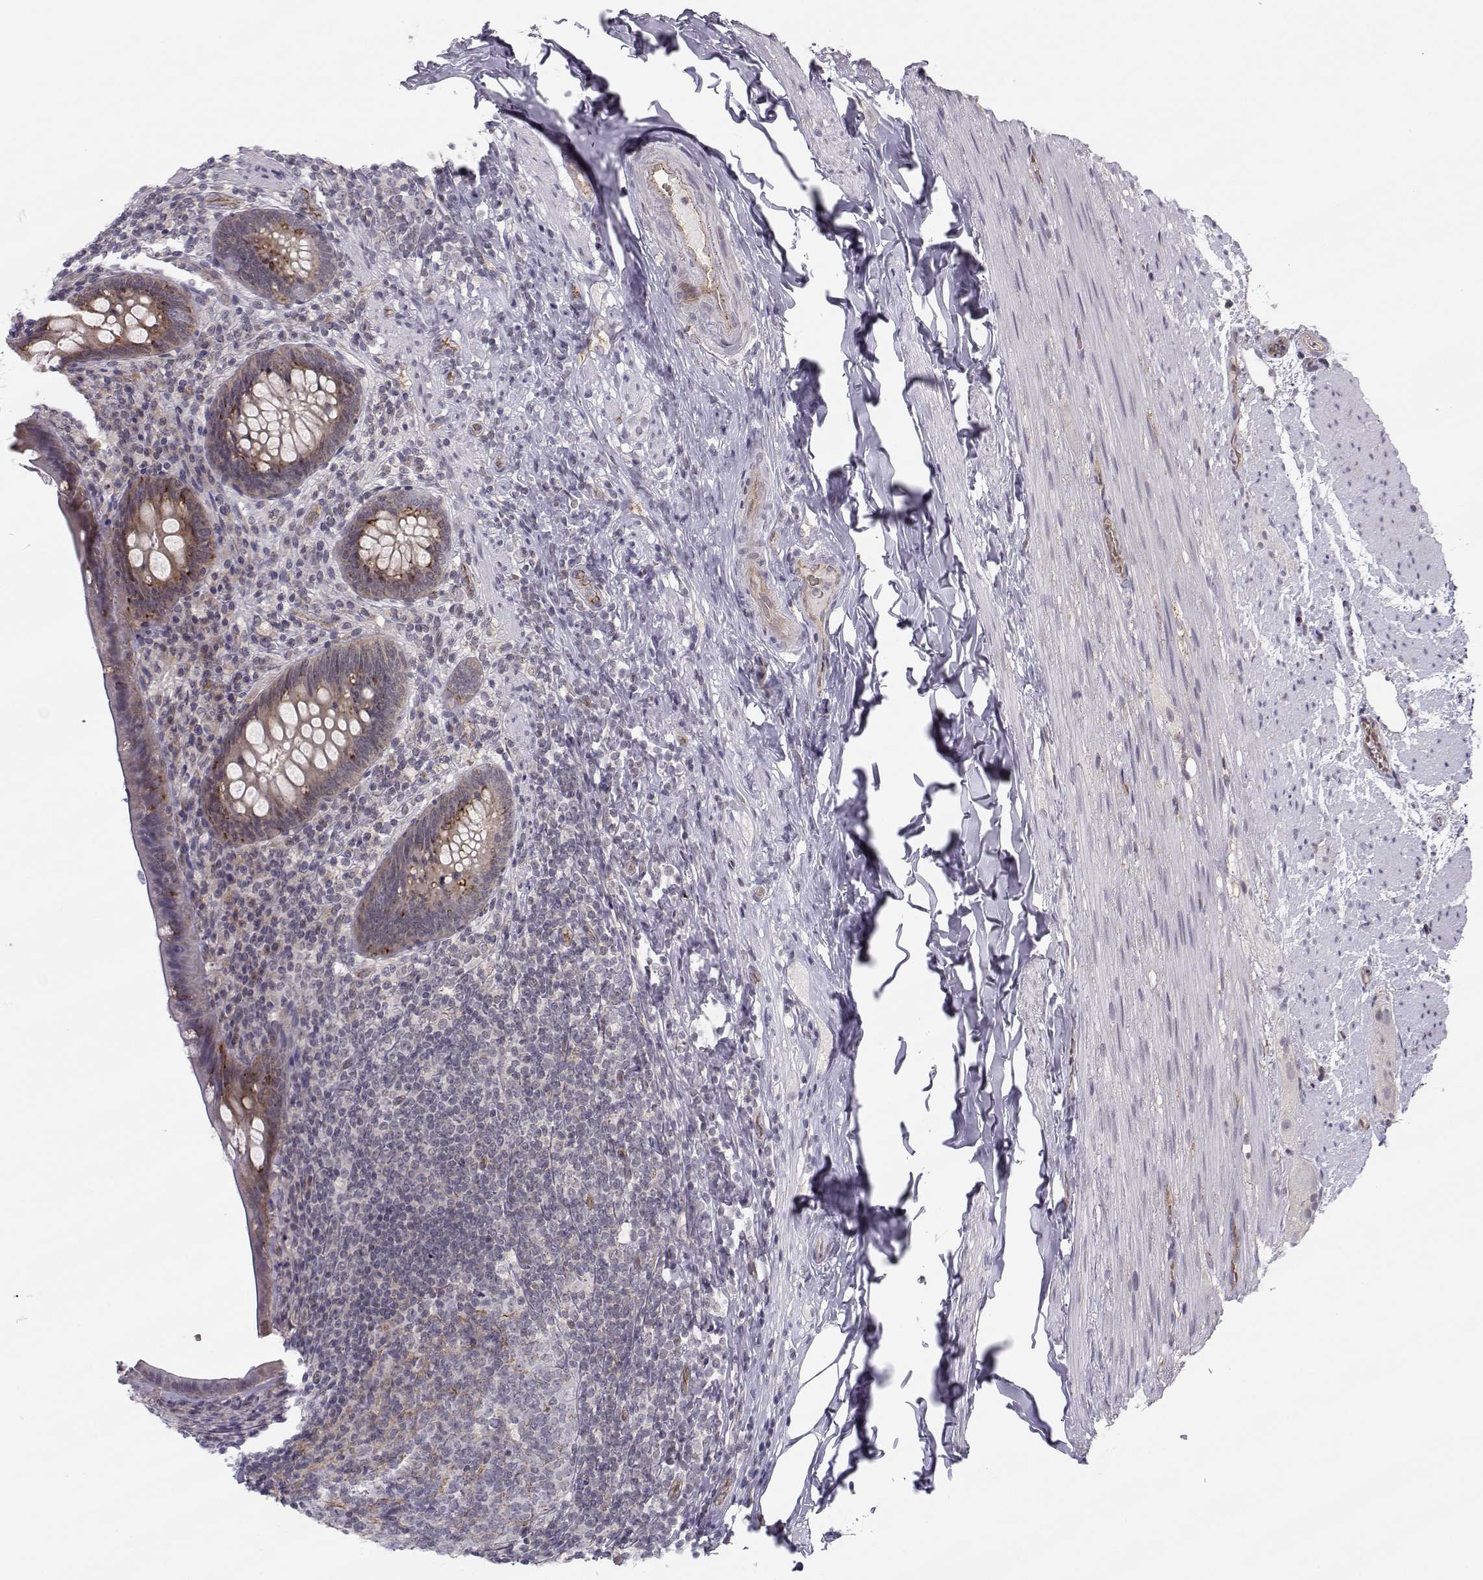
{"staining": {"intensity": "strong", "quantity": "<25%", "location": "cytoplasmic/membranous"}, "tissue": "appendix", "cell_type": "Glandular cells", "image_type": "normal", "snomed": [{"axis": "morphology", "description": "Normal tissue, NOS"}, {"axis": "topography", "description": "Appendix"}], "caption": "Glandular cells display medium levels of strong cytoplasmic/membranous positivity in about <25% of cells in benign human appendix. (DAB = brown stain, brightfield microscopy at high magnification).", "gene": "KIF13B", "patient": {"sex": "male", "age": 47}}